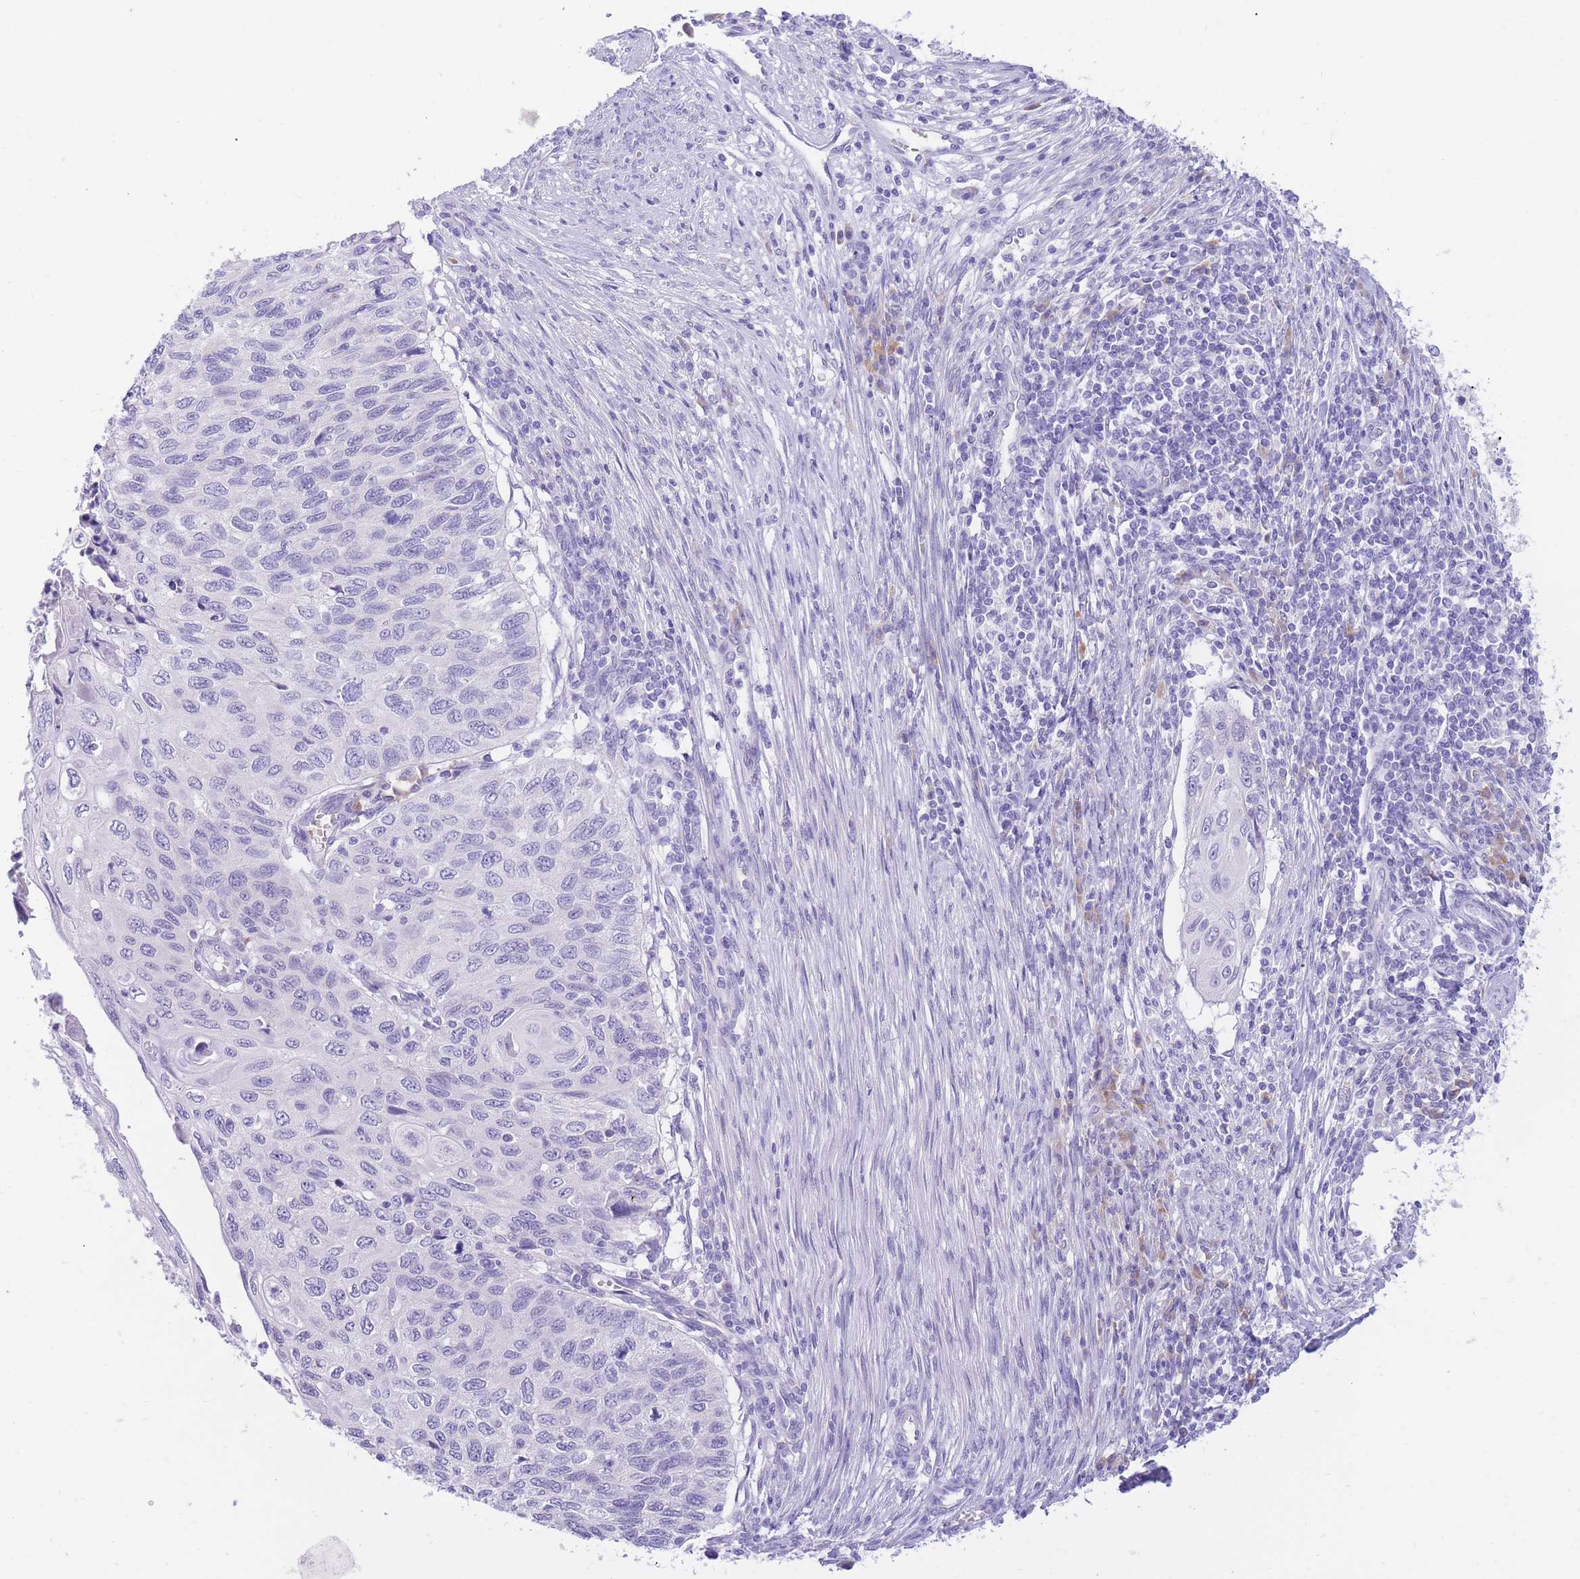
{"staining": {"intensity": "negative", "quantity": "none", "location": "none"}, "tissue": "cervical cancer", "cell_type": "Tumor cells", "image_type": "cancer", "snomed": [{"axis": "morphology", "description": "Squamous cell carcinoma, NOS"}, {"axis": "topography", "description": "Cervix"}], "caption": "Tumor cells are negative for brown protein staining in cervical cancer (squamous cell carcinoma).", "gene": "SSUH2", "patient": {"sex": "female", "age": 70}}